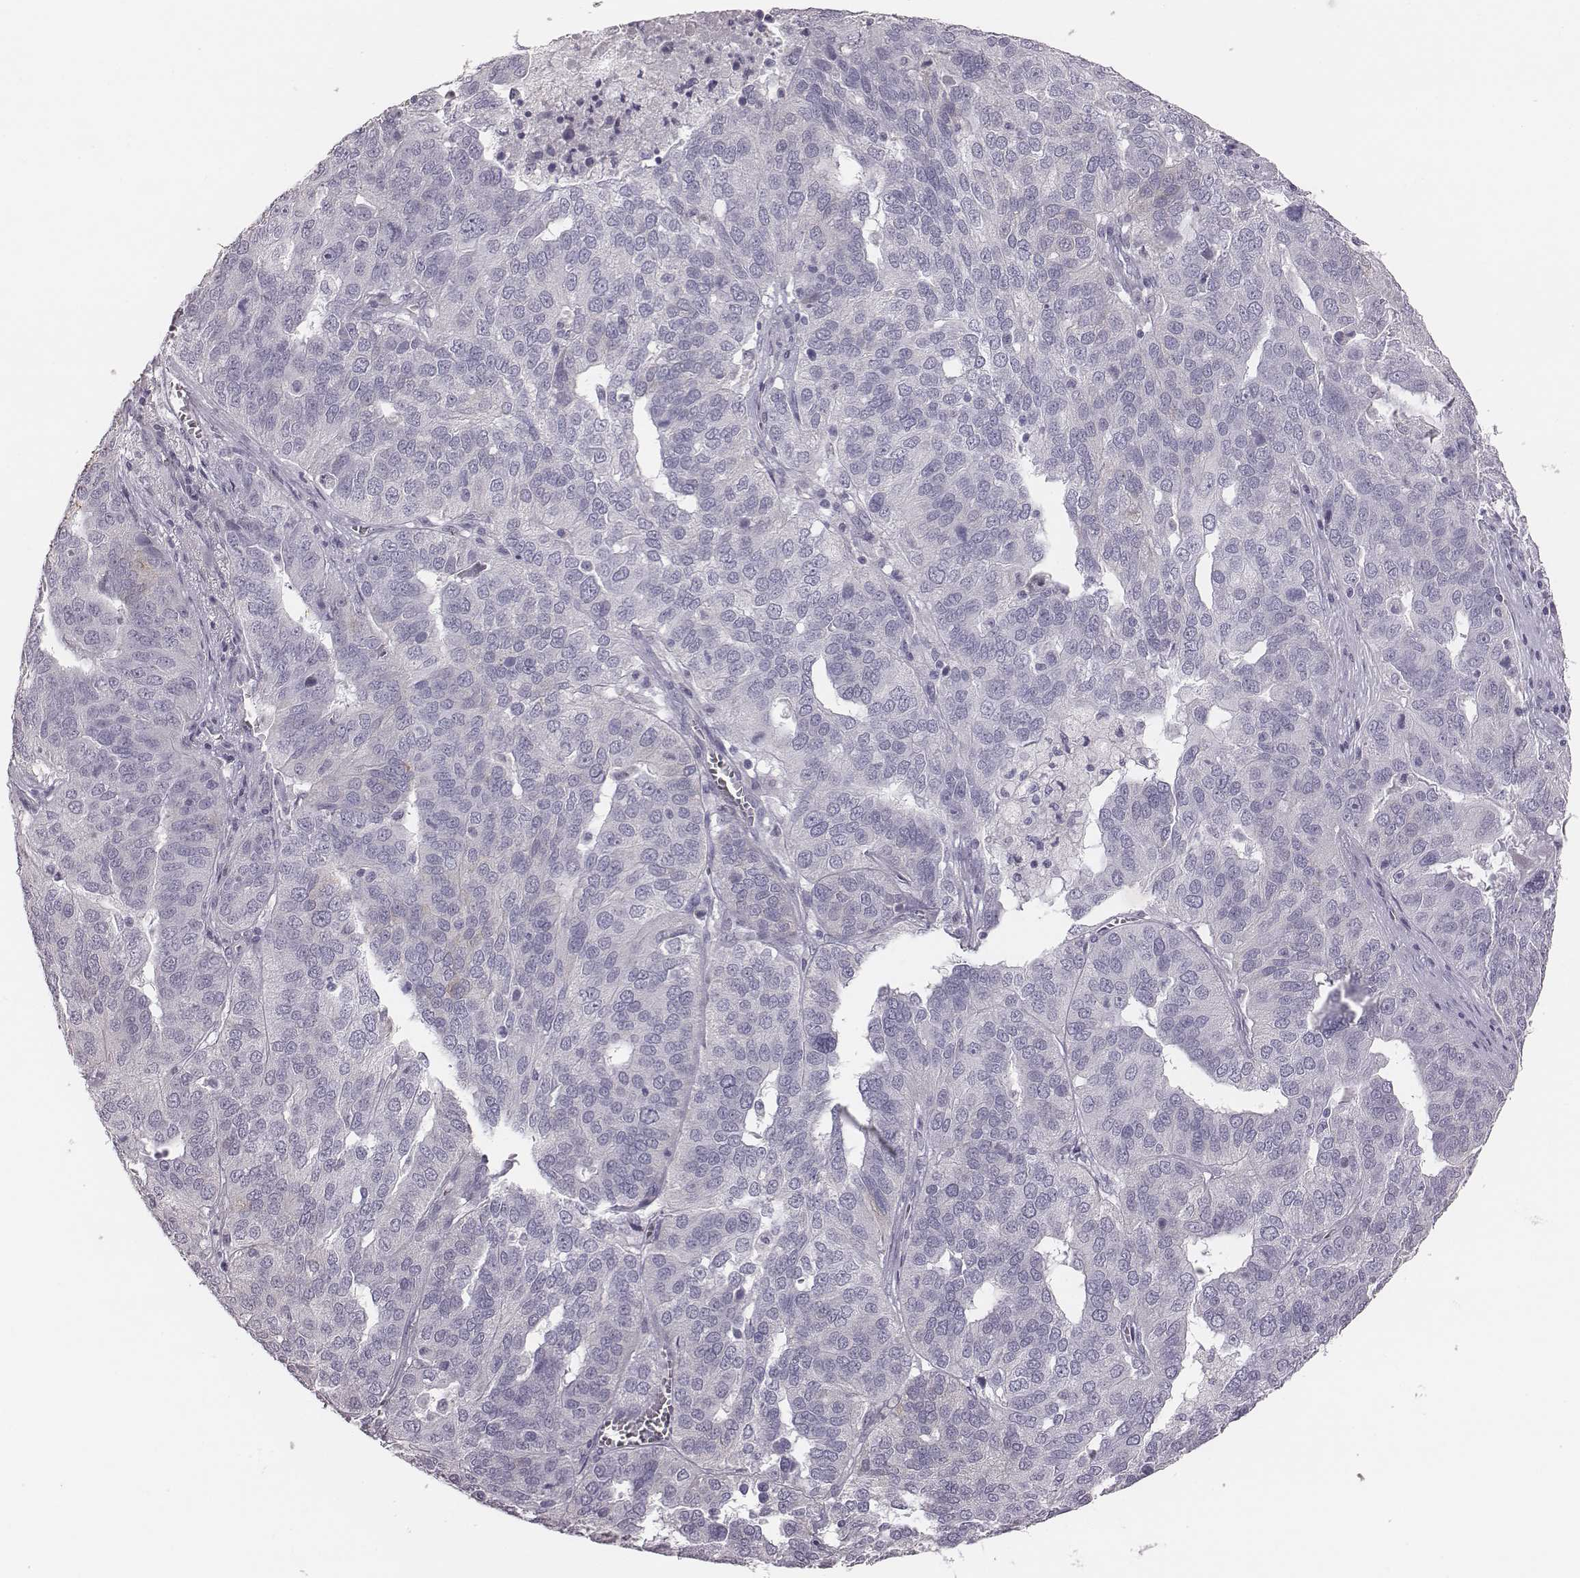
{"staining": {"intensity": "negative", "quantity": "none", "location": "none"}, "tissue": "ovarian cancer", "cell_type": "Tumor cells", "image_type": "cancer", "snomed": [{"axis": "morphology", "description": "Carcinoma, endometroid"}, {"axis": "topography", "description": "Soft tissue"}, {"axis": "topography", "description": "Ovary"}], "caption": "This is a histopathology image of immunohistochemistry staining of ovarian endometroid carcinoma, which shows no expression in tumor cells.", "gene": "C6orf58", "patient": {"sex": "female", "age": 52}}